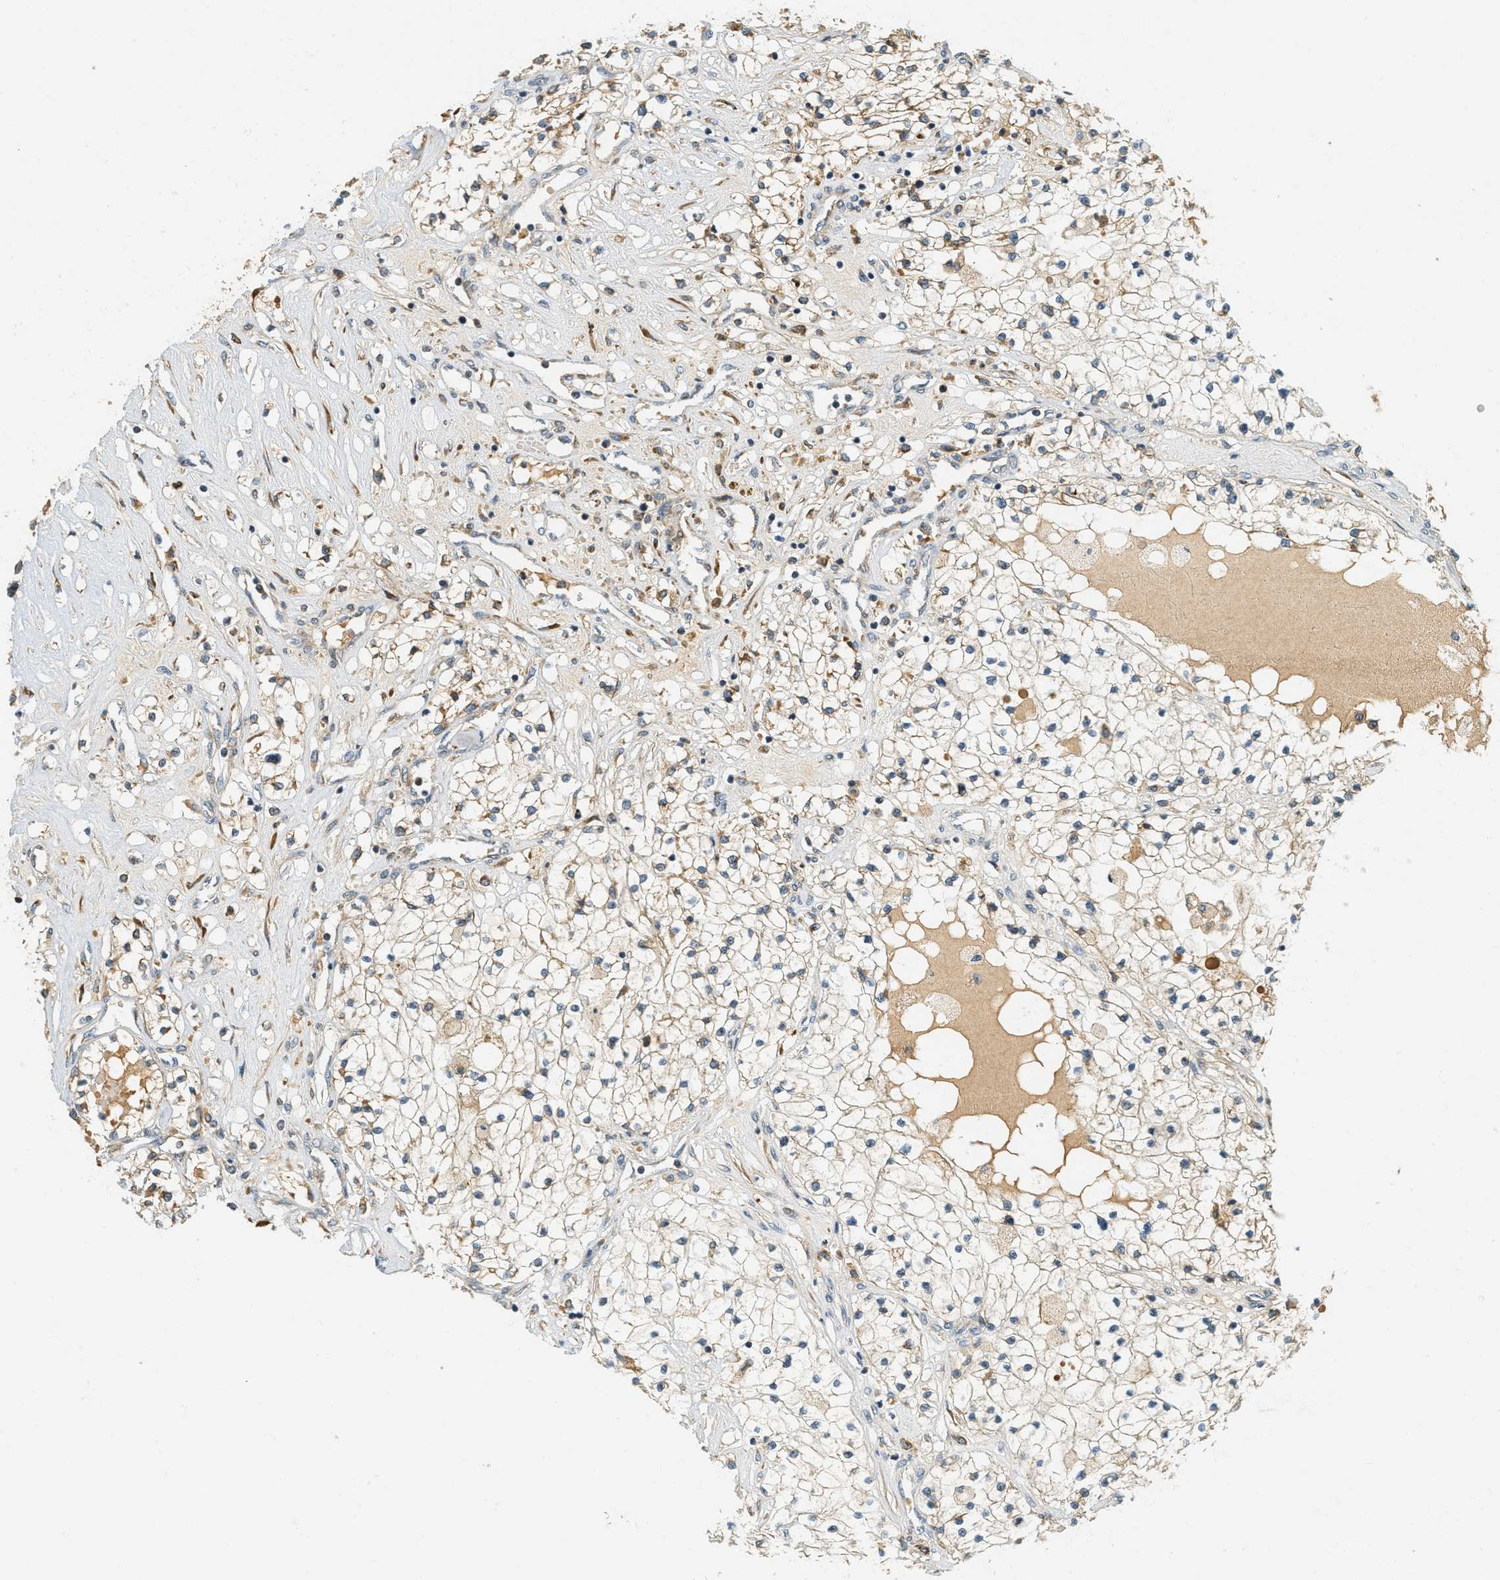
{"staining": {"intensity": "weak", "quantity": "<25%", "location": "cytoplasmic/membranous"}, "tissue": "renal cancer", "cell_type": "Tumor cells", "image_type": "cancer", "snomed": [{"axis": "morphology", "description": "Adenocarcinoma, NOS"}, {"axis": "topography", "description": "Kidney"}], "caption": "Renal cancer (adenocarcinoma) was stained to show a protein in brown. There is no significant staining in tumor cells.", "gene": "PDK1", "patient": {"sex": "male", "age": 68}}